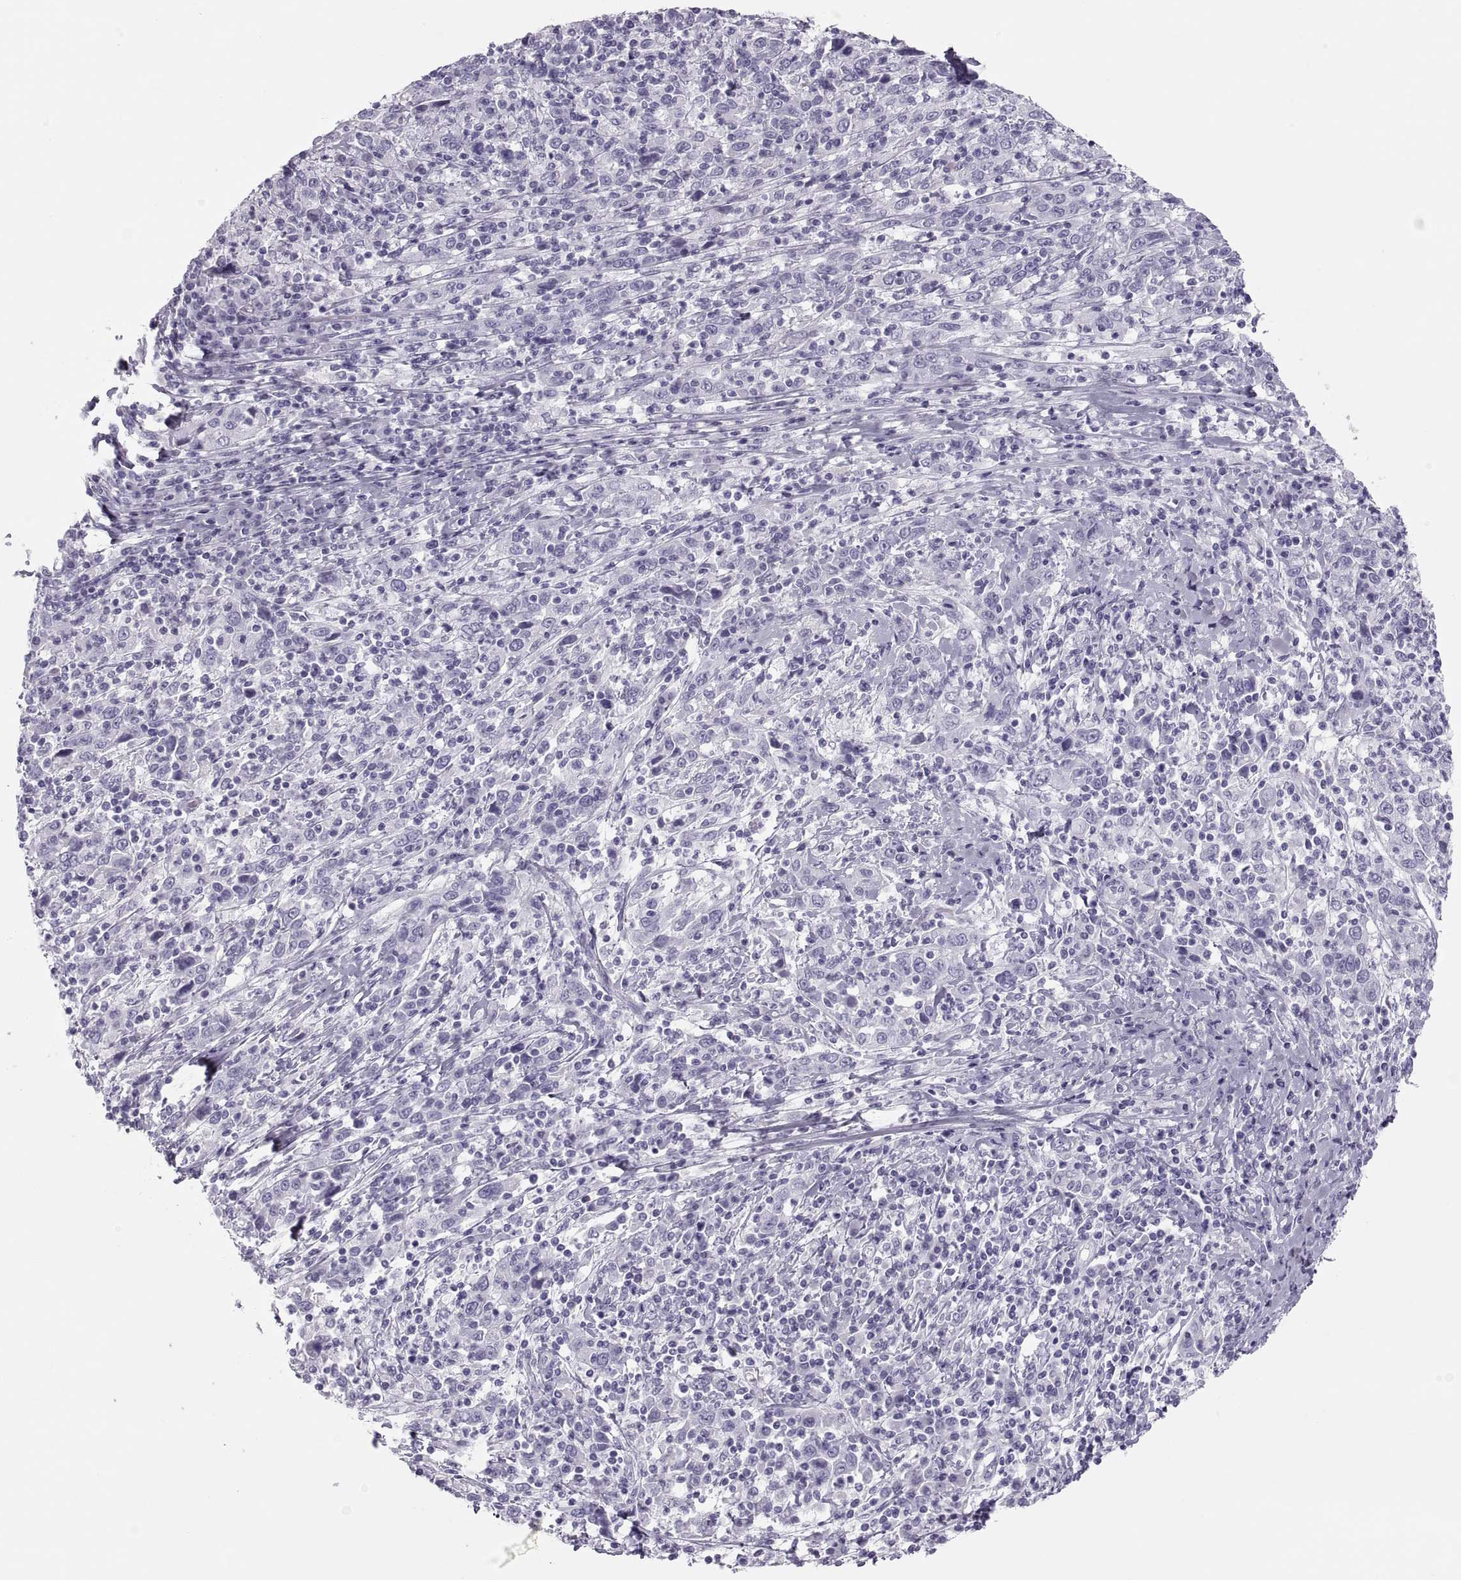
{"staining": {"intensity": "negative", "quantity": "none", "location": "none"}, "tissue": "cervical cancer", "cell_type": "Tumor cells", "image_type": "cancer", "snomed": [{"axis": "morphology", "description": "Squamous cell carcinoma, NOS"}, {"axis": "topography", "description": "Cervix"}], "caption": "Human cervical cancer (squamous cell carcinoma) stained for a protein using immunohistochemistry shows no staining in tumor cells.", "gene": "SEMG1", "patient": {"sex": "female", "age": 46}}